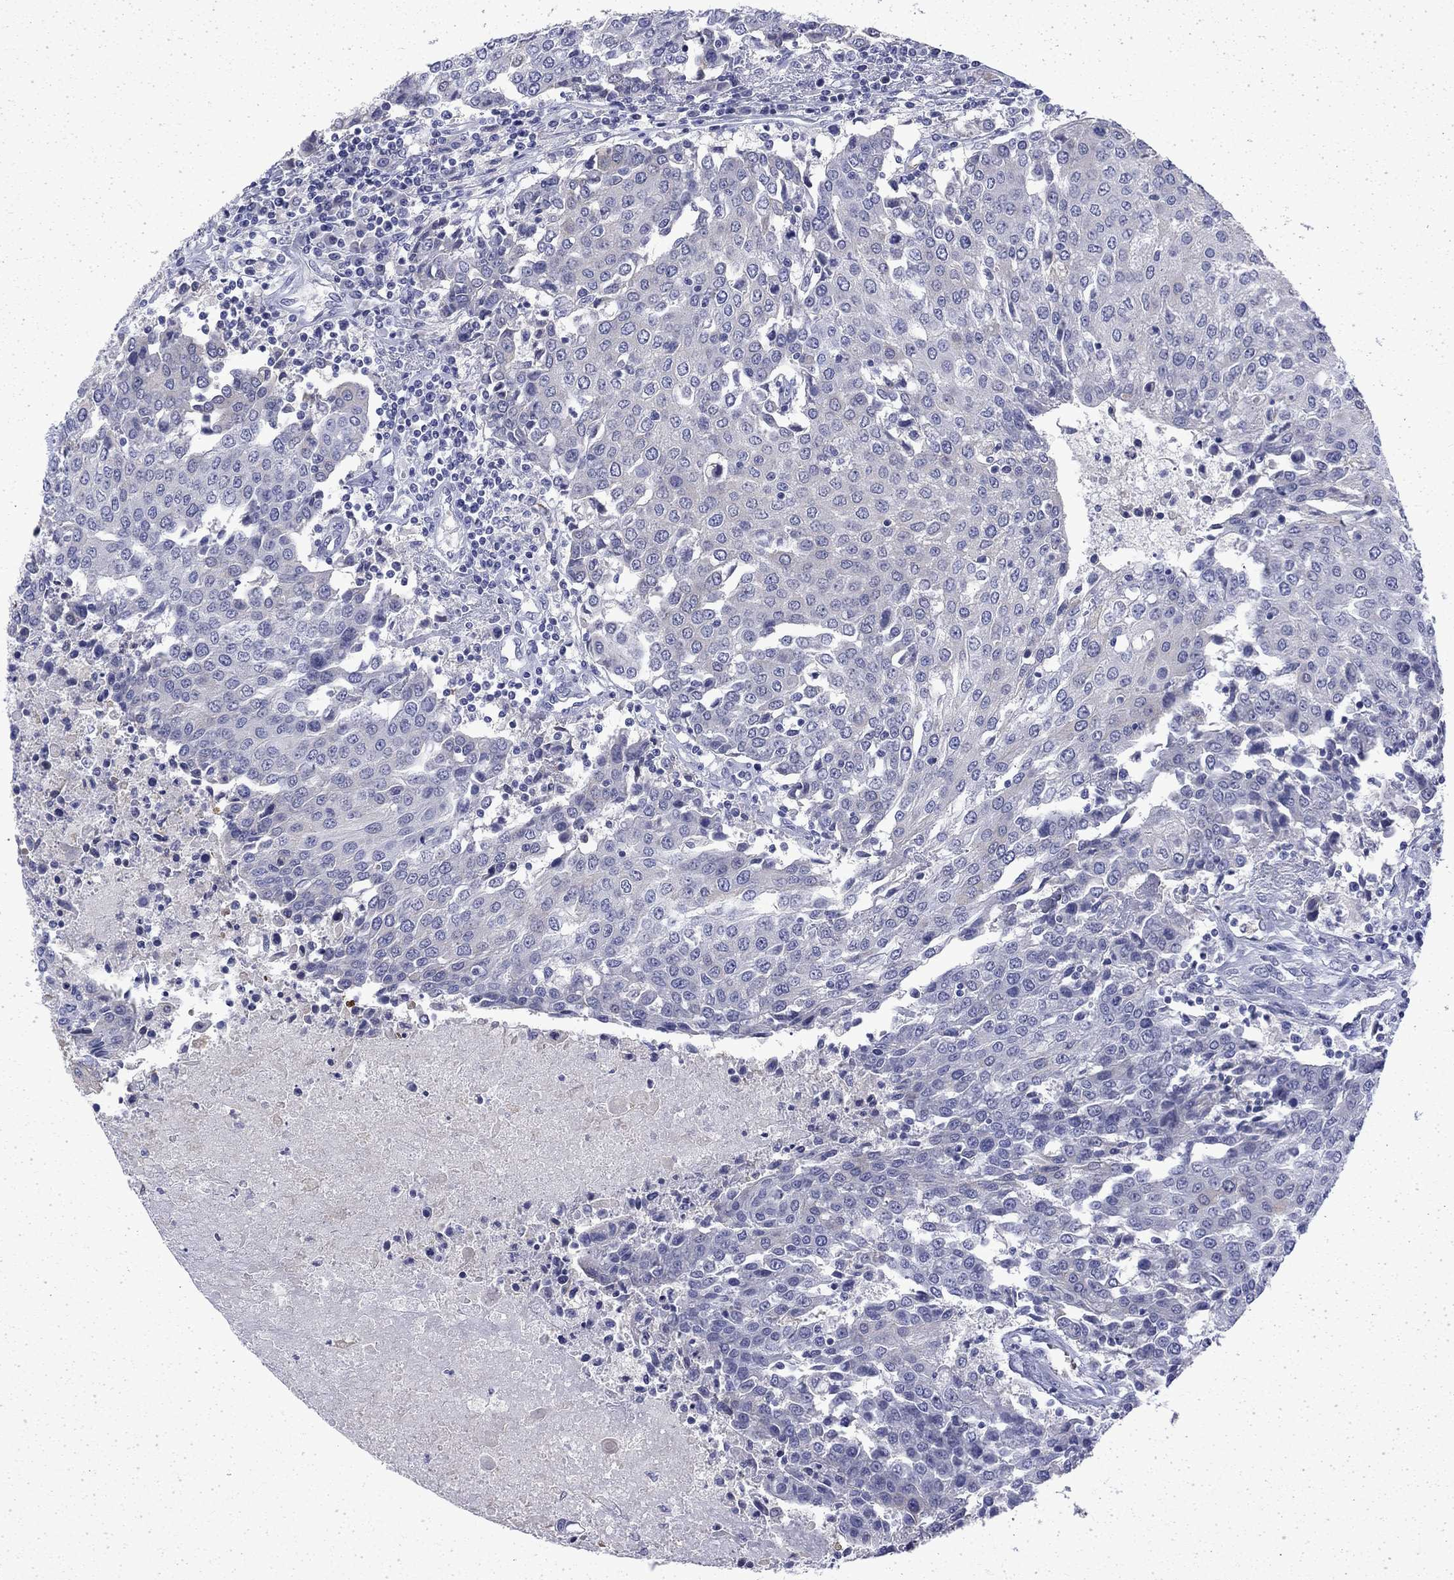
{"staining": {"intensity": "negative", "quantity": "none", "location": "none"}, "tissue": "urothelial cancer", "cell_type": "Tumor cells", "image_type": "cancer", "snomed": [{"axis": "morphology", "description": "Urothelial carcinoma, High grade"}, {"axis": "topography", "description": "Urinary bladder"}], "caption": "The micrograph demonstrates no significant expression in tumor cells of urothelial cancer.", "gene": "ENPP6", "patient": {"sex": "female", "age": 85}}